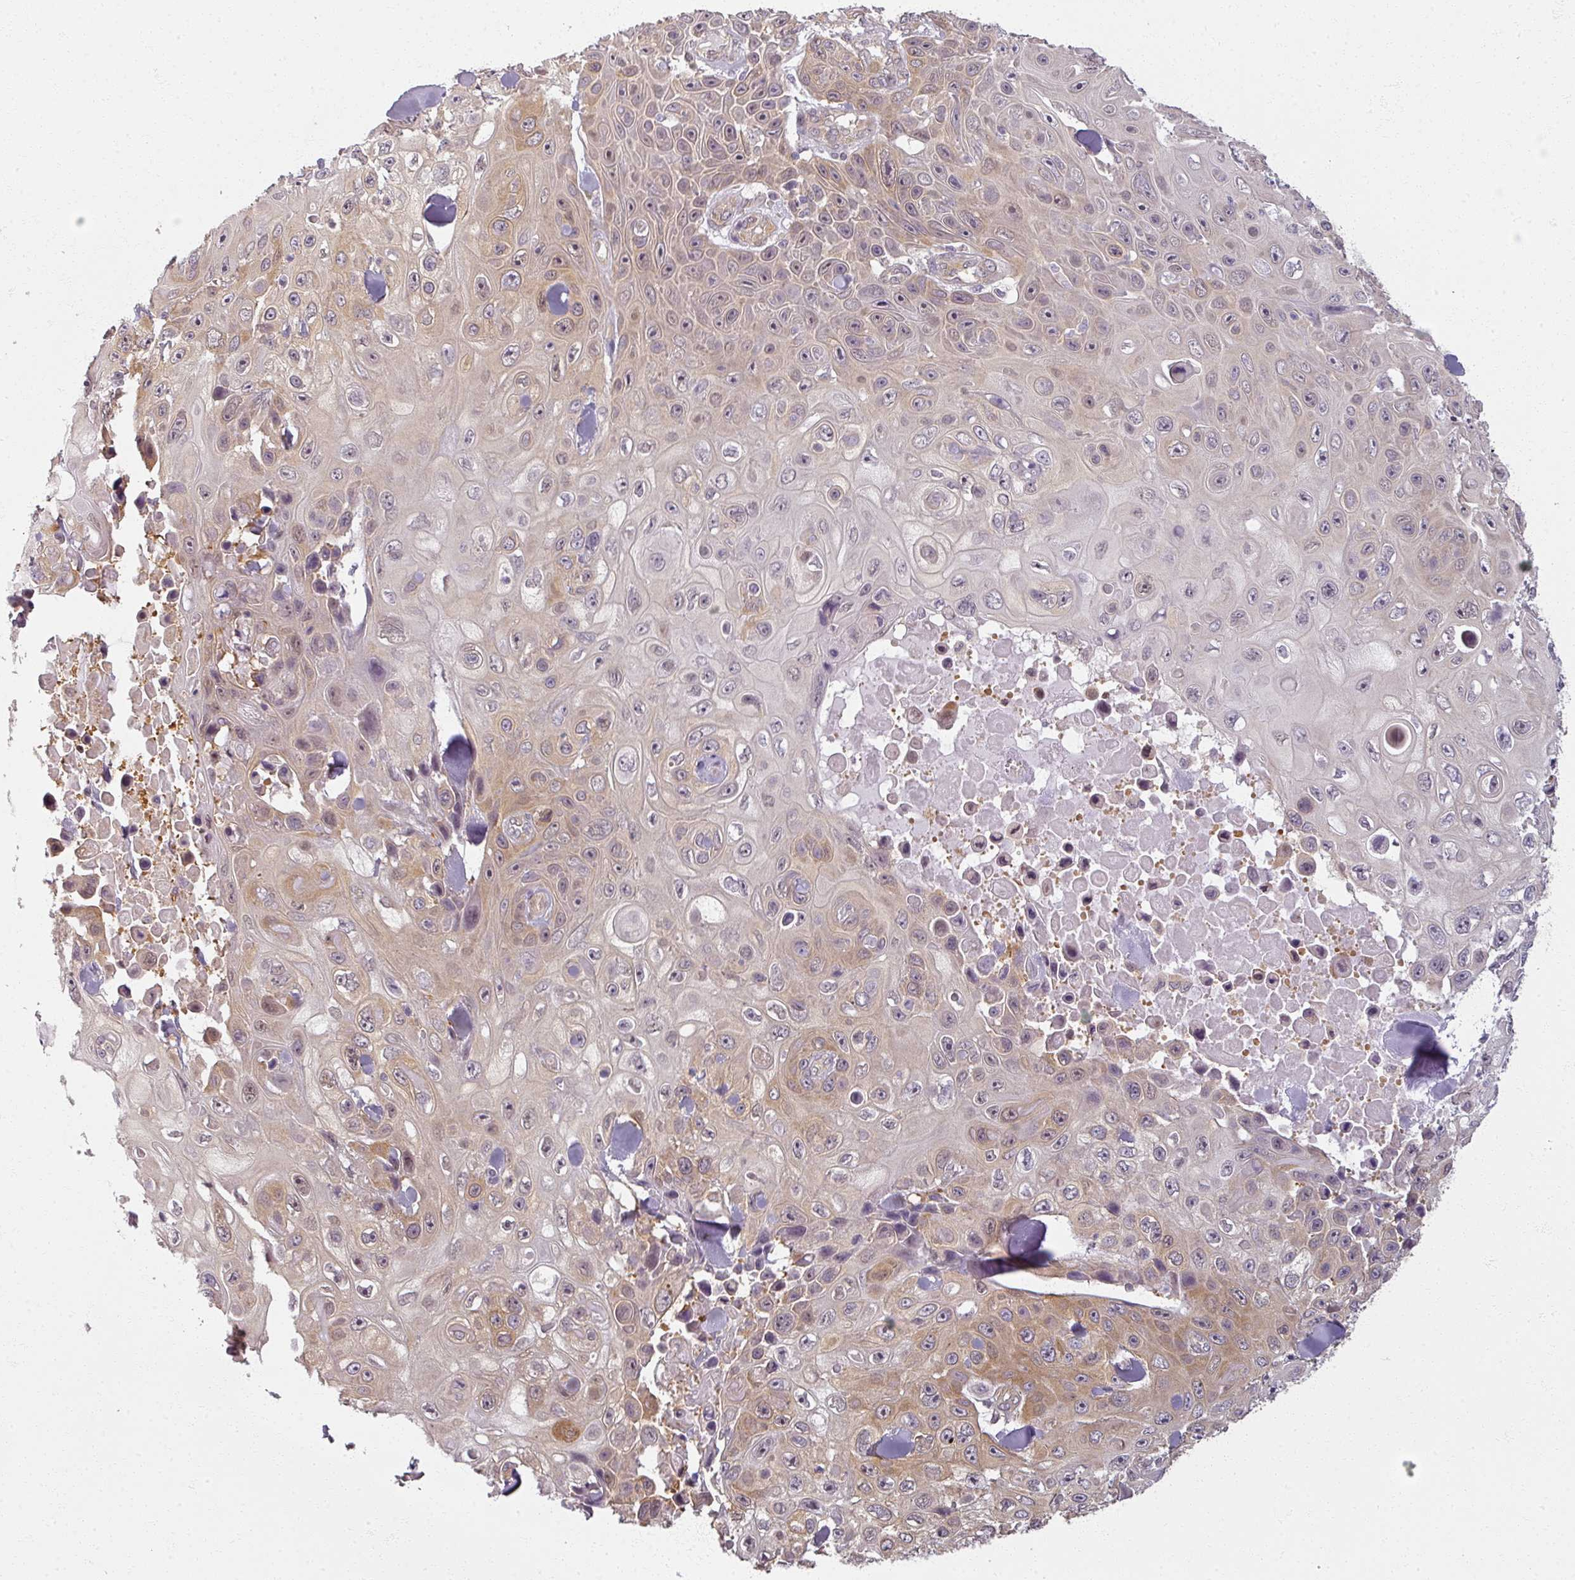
{"staining": {"intensity": "moderate", "quantity": "<25%", "location": "cytoplasmic/membranous"}, "tissue": "skin cancer", "cell_type": "Tumor cells", "image_type": "cancer", "snomed": [{"axis": "morphology", "description": "Squamous cell carcinoma, NOS"}, {"axis": "topography", "description": "Skin"}], "caption": "DAB immunohistochemical staining of squamous cell carcinoma (skin) shows moderate cytoplasmic/membranous protein positivity in about <25% of tumor cells. The protein of interest is shown in brown color, while the nuclei are stained blue.", "gene": "AGPAT4", "patient": {"sex": "male", "age": 82}}